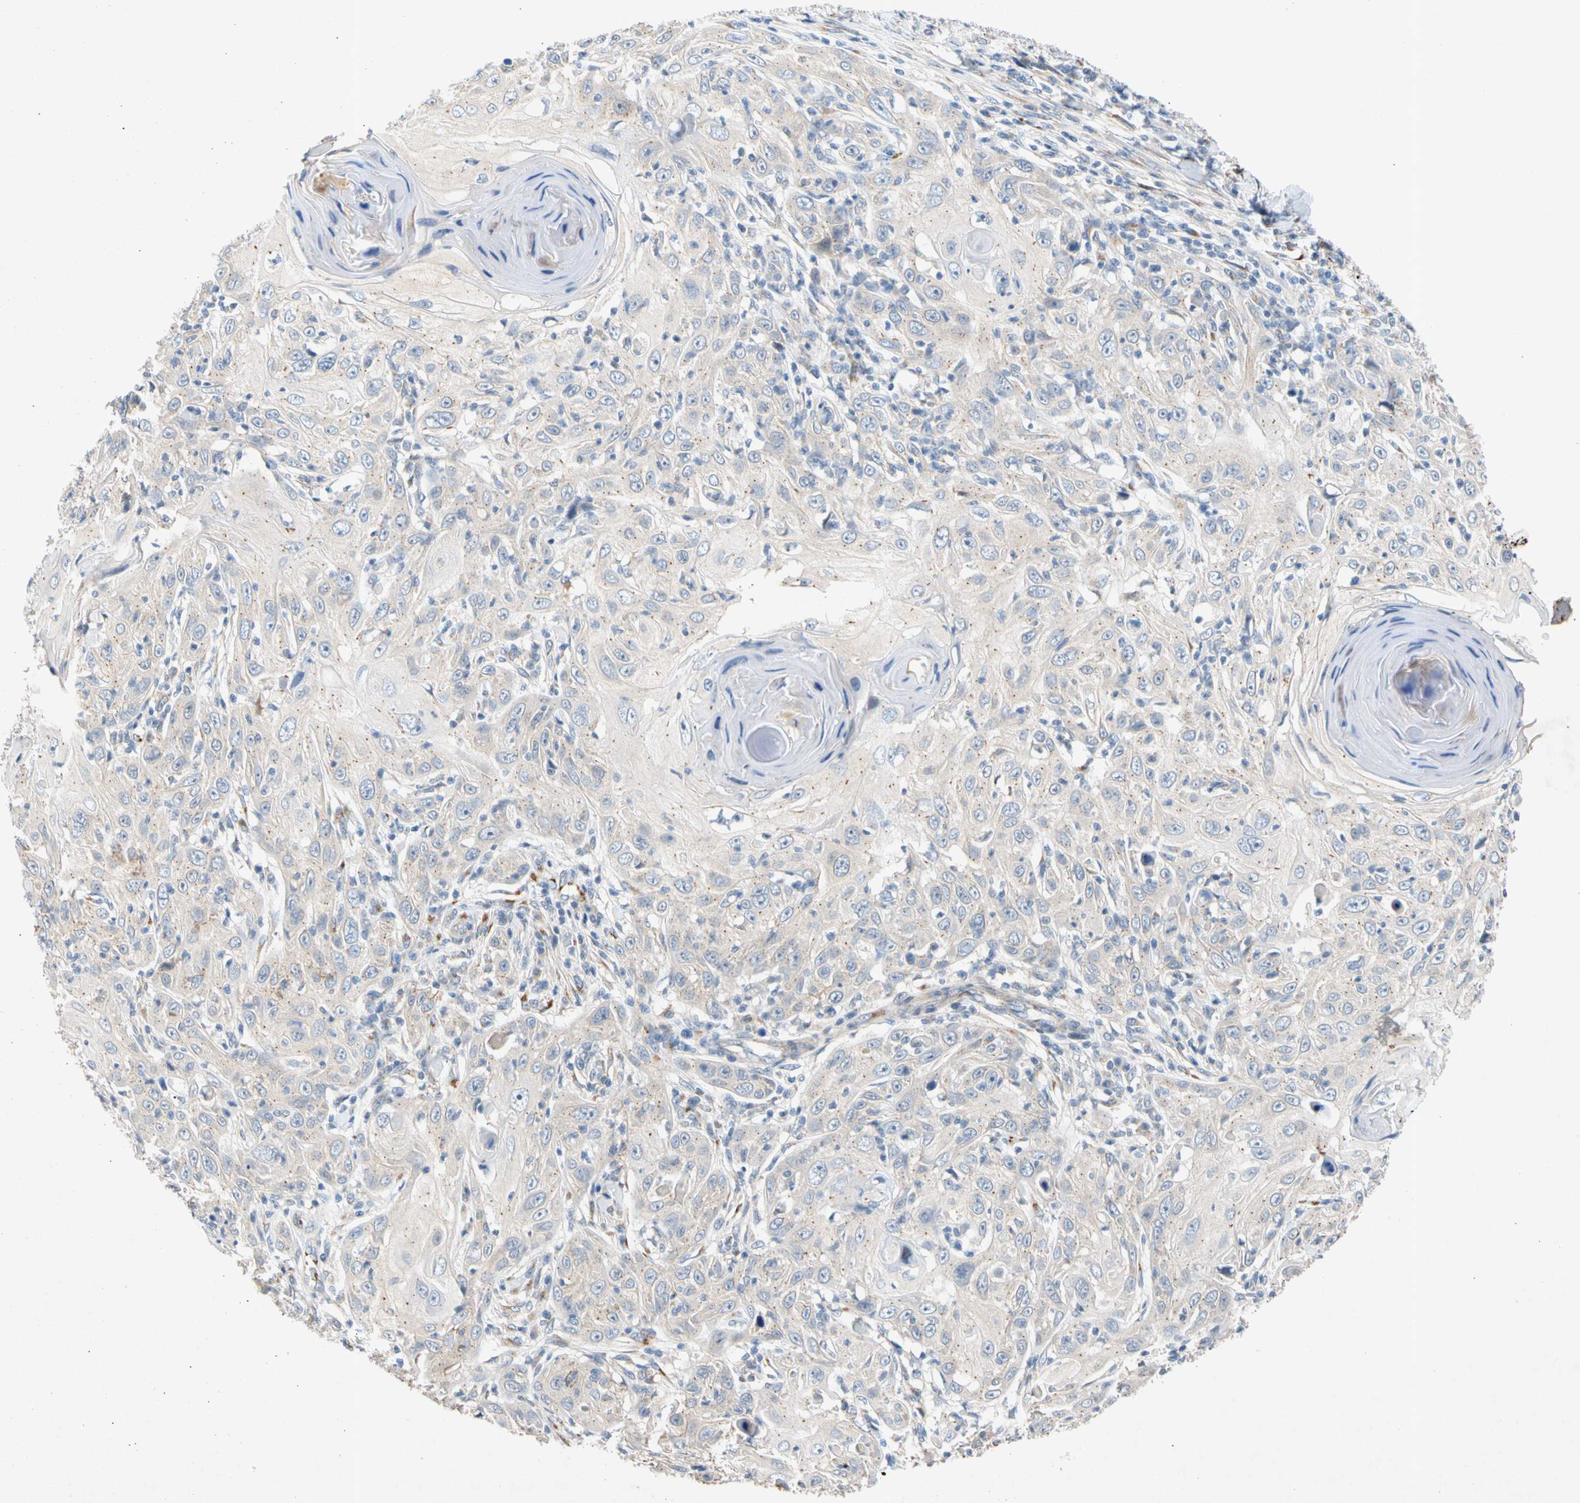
{"staining": {"intensity": "moderate", "quantity": "<25%", "location": "cytoplasmic/membranous"}, "tissue": "skin cancer", "cell_type": "Tumor cells", "image_type": "cancer", "snomed": [{"axis": "morphology", "description": "Squamous cell carcinoma, NOS"}, {"axis": "topography", "description": "Skin"}], "caption": "Immunohistochemical staining of skin squamous cell carcinoma demonstrates moderate cytoplasmic/membranous protein staining in approximately <25% of tumor cells.", "gene": "GASK1B", "patient": {"sex": "female", "age": 88}}